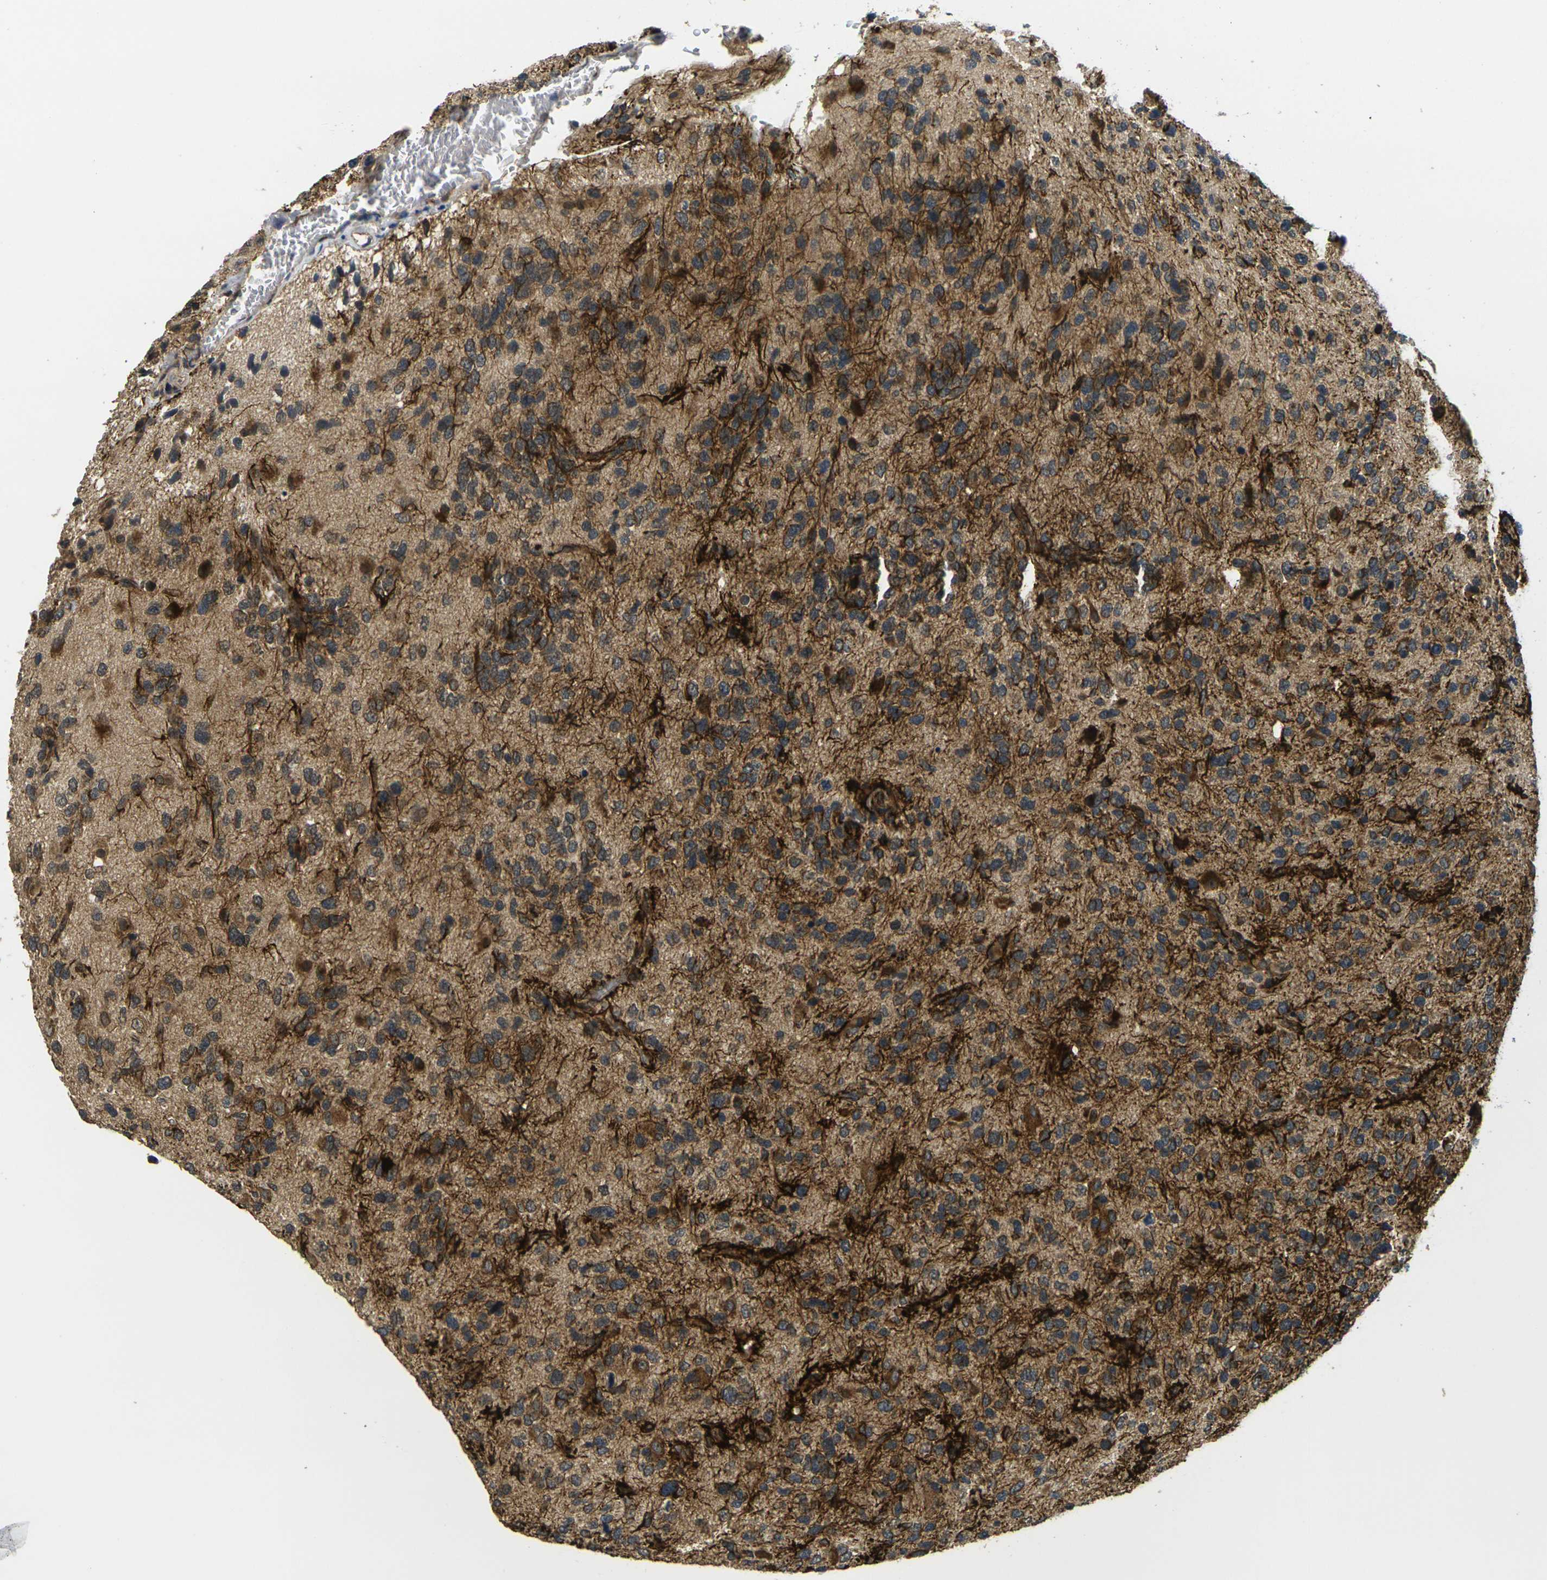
{"staining": {"intensity": "strong", "quantity": ">75%", "location": "cytoplasmic/membranous"}, "tissue": "glioma", "cell_type": "Tumor cells", "image_type": "cancer", "snomed": [{"axis": "morphology", "description": "Glioma, malignant, High grade"}, {"axis": "topography", "description": "Brain"}], "caption": "IHC of human high-grade glioma (malignant) demonstrates high levels of strong cytoplasmic/membranous expression in about >75% of tumor cells.", "gene": "FUT11", "patient": {"sex": "female", "age": 58}}